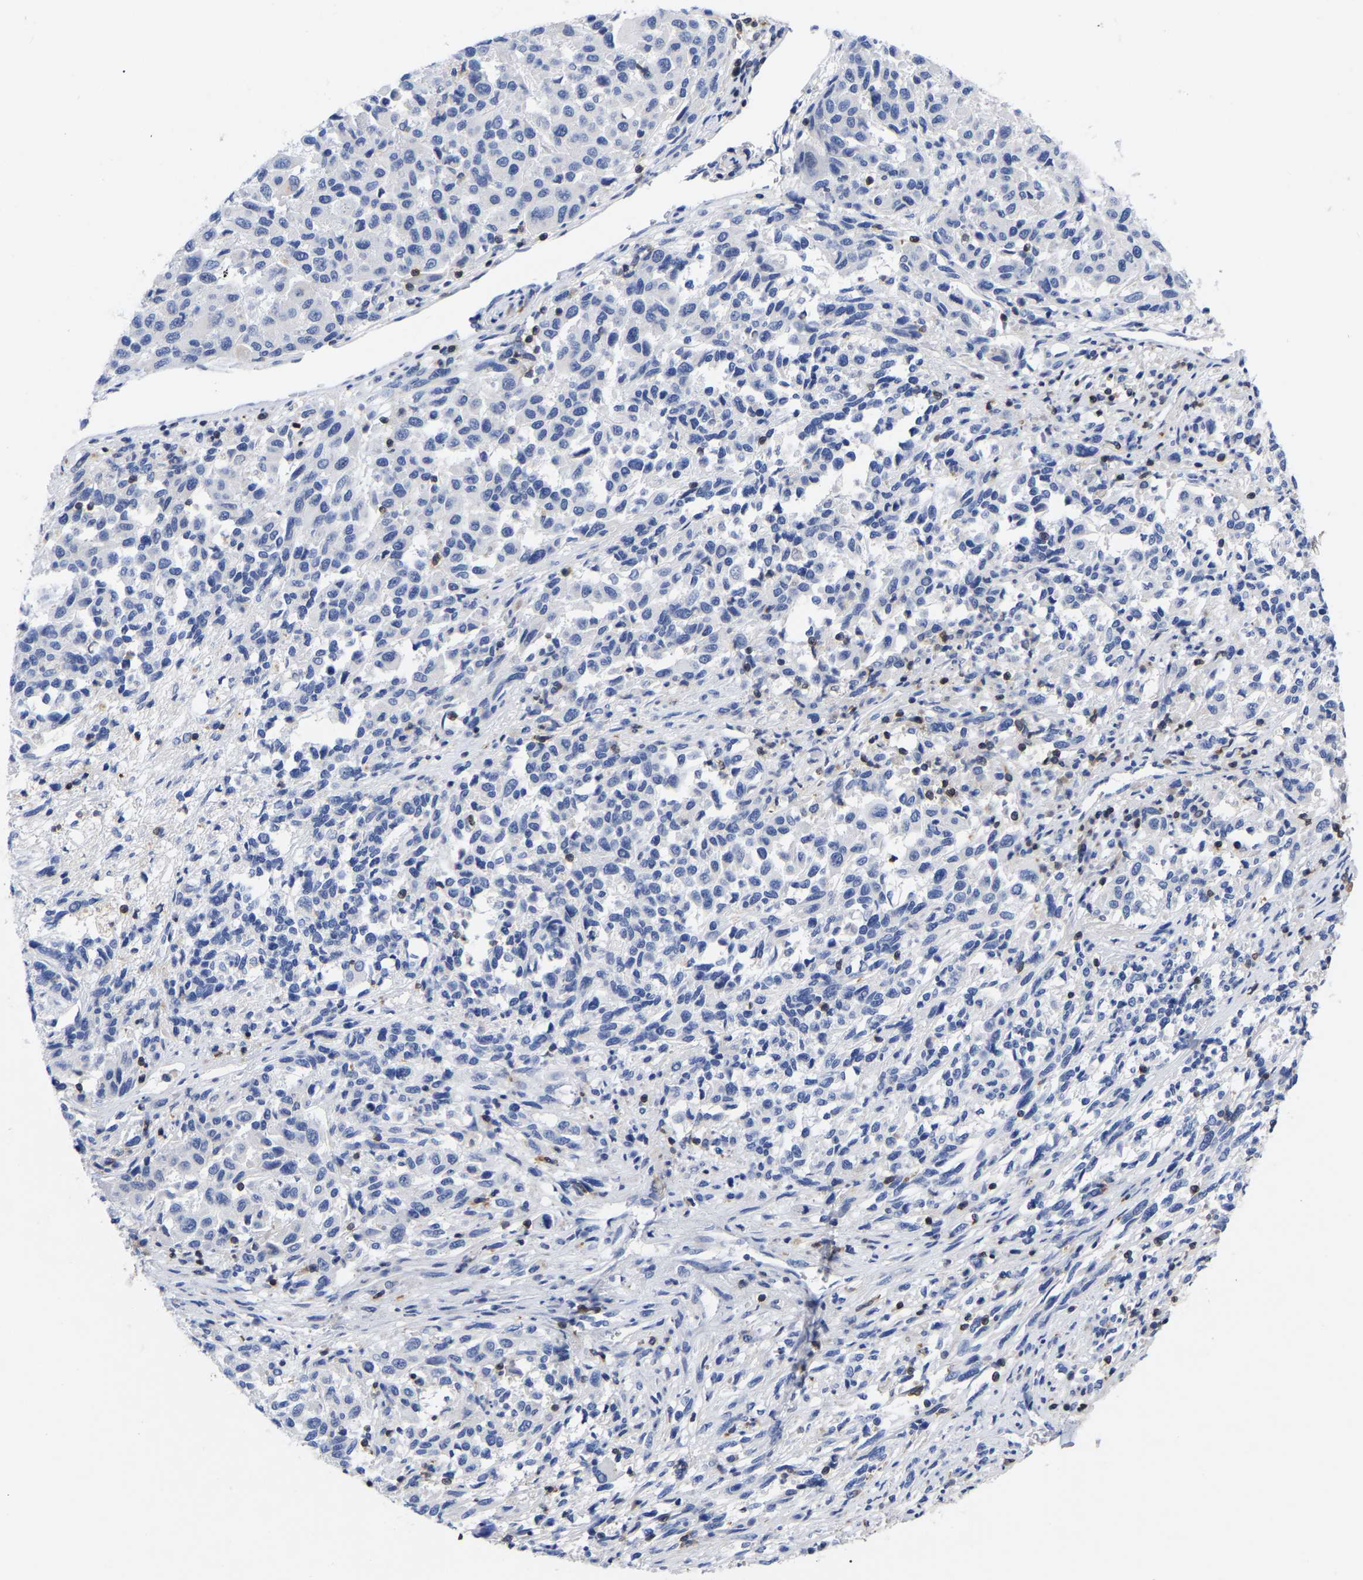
{"staining": {"intensity": "negative", "quantity": "none", "location": "none"}, "tissue": "melanoma", "cell_type": "Tumor cells", "image_type": "cancer", "snomed": [{"axis": "morphology", "description": "Malignant melanoma, Metastatic site"}, {"axis": "topography", "description": "Lymph node"}], "caption": "IHC of human melanoma reveals no staining in tumor cells. Brightfield microscopy of immunohistochemistry stained with DAB (brown) and hematoxylin (blue), captured at high magnification.", "gene": "PTPN7", "patient": {"sex": "male", "age": 61}}